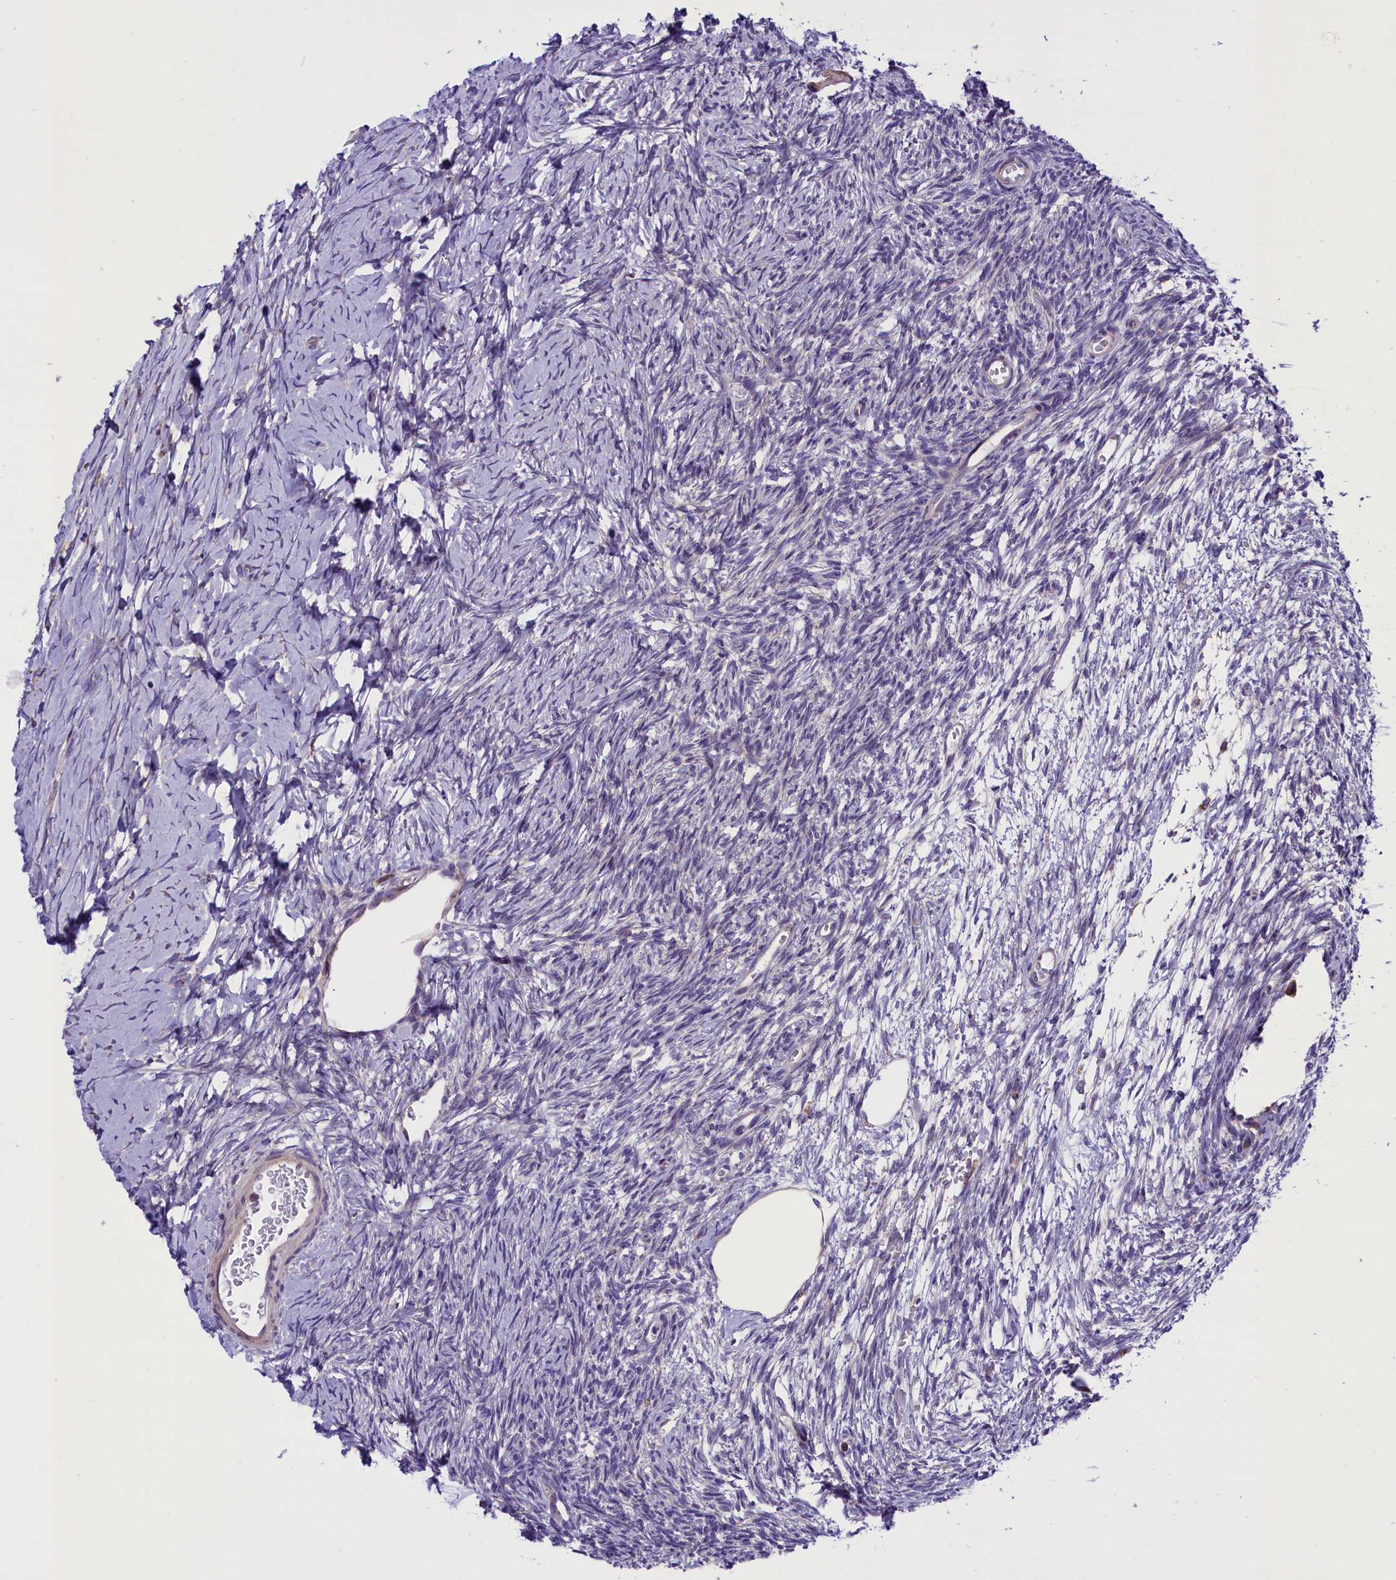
{"staining": {"intensity": "negative", "quantity": "none", "location": "none"}, "tissue": "ovary", "cell_type": "Ovarian stroma cells", "image_type": "normal", "snomed": [{"axis": "morphology", "description": "Normal tissue, NOS"}, {"axis": "topography", "description": "Ovary"}], "caption": "DAB (3,3'-diaminobenzidine) immunohistochemical staining of normal ovary demonstrates no significant expression in ovarian stroma cells.", "gene": "PTPRU", "patient": {"sex": "female", "age": 39}}